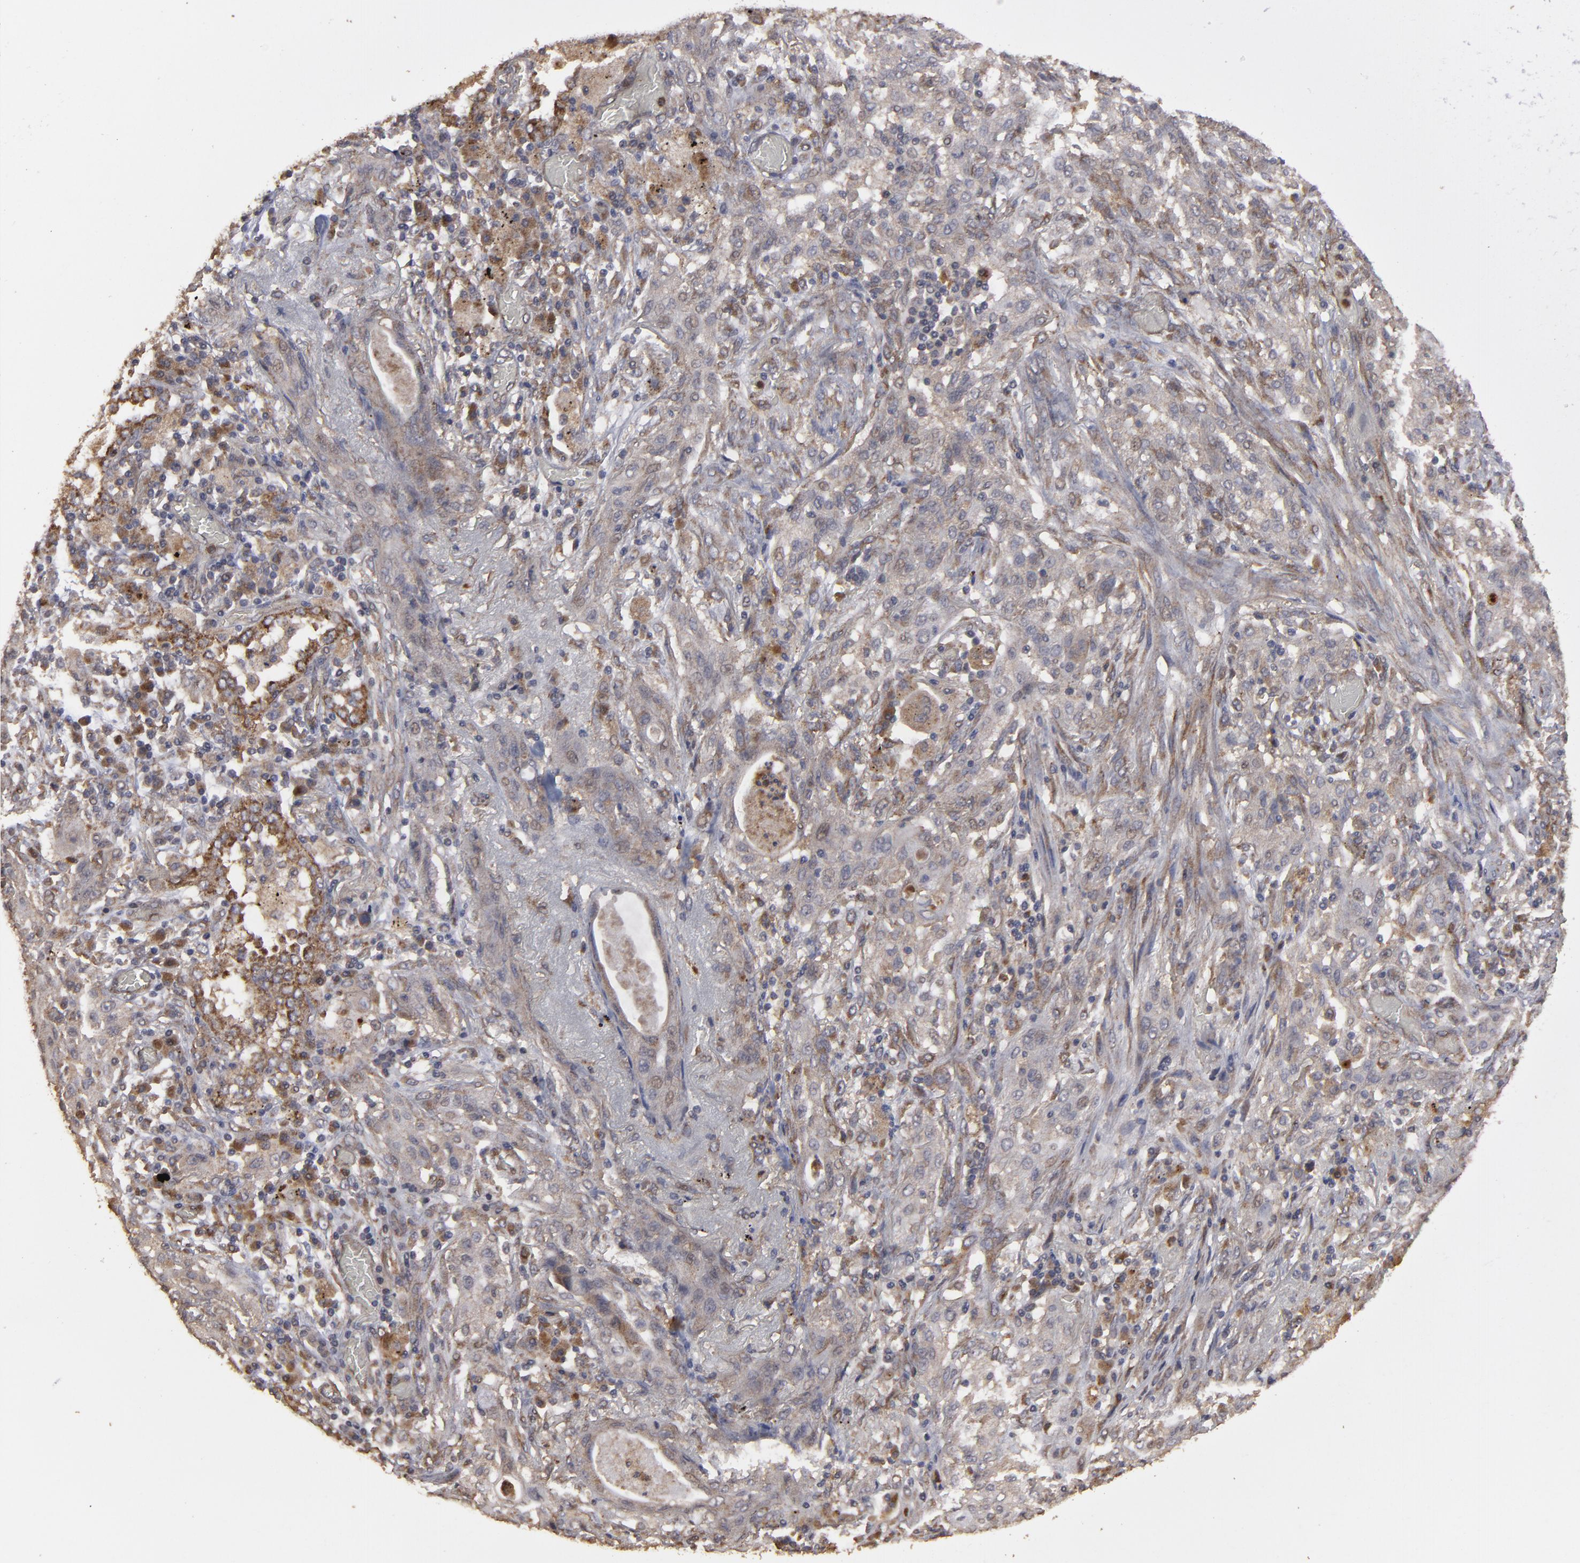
{"staining": {"intensity": "weak", "quantity": ">75%", "location": "cytoplasmic/membranous"}, "tissue": "lung cancer", "cell_type": "Tumor cells", "image_type": "cancer", "snomed": [{"axis": "morphology", "description": "Squamous cell carcinoma, NOS"}, {"axis": "topography", "description": "Lung"}], "caption": "IHC of lung squamous cell carcinoma exhibits low levels of weak cytoplasmic/membranous staining in approximately >75% of tumor cells.", "gene": "MMP2", "patient": {"sex": "female", "age": 47}}